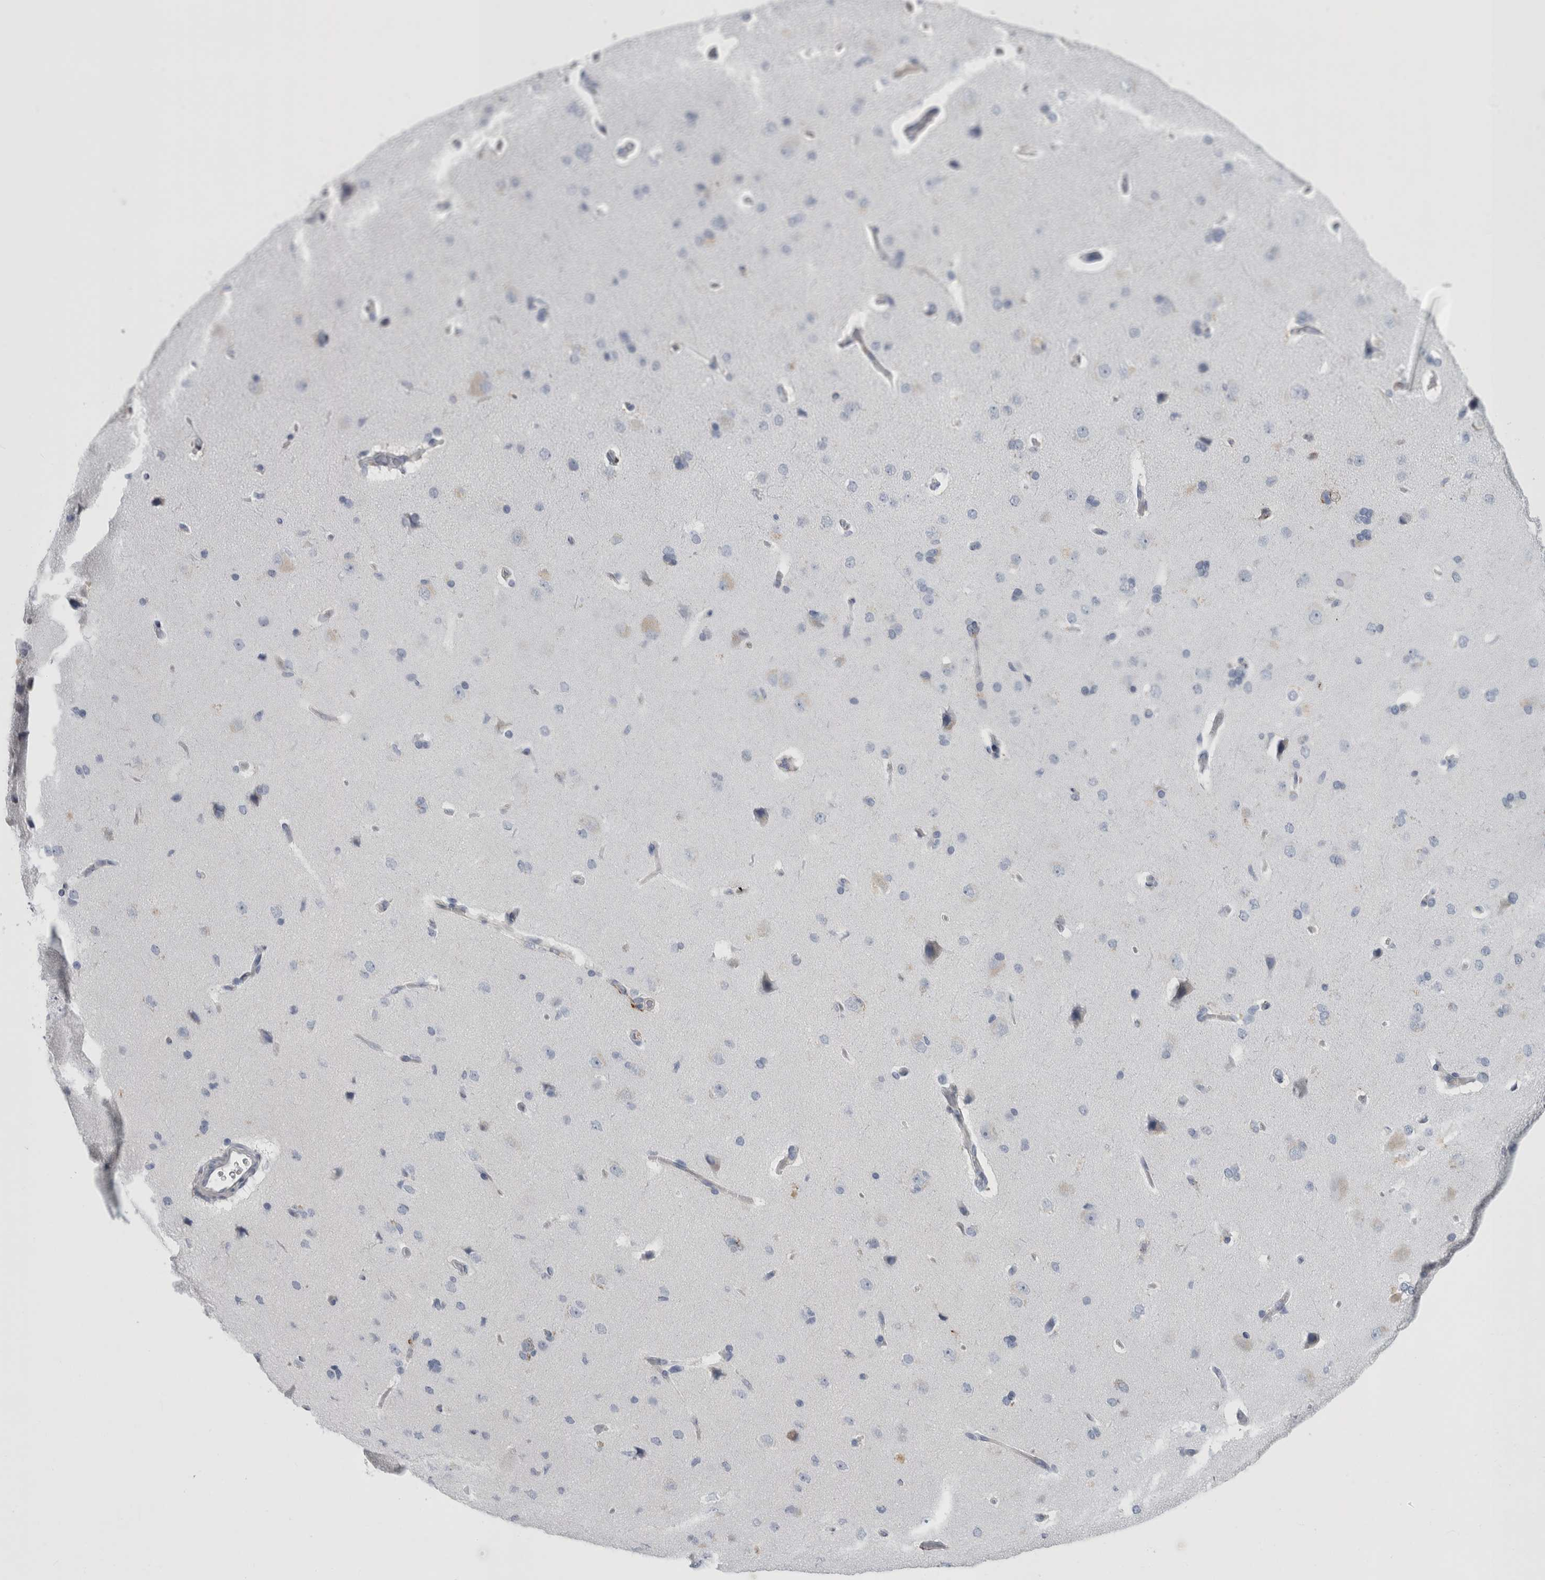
{"staining": {"intensity": "negative", "quantity": "none", "location": "none"}, "tissue": "cerebral cortex", "cell_type": "Endothelial cells", "image_type": "normal", "snomed": [{"axis": "morphology", "description": "Normal tissue, NOS"}, {"axis": "topography", "description": "Cerebral cortex"}], "caption": "Immunohistochemistry of normal human cerebral cortex displays no expression in endothelial cells. Nuclei are stained in blue.", "gene": "DNAJC24", "patient": {"sex": "male", "age": 62}}